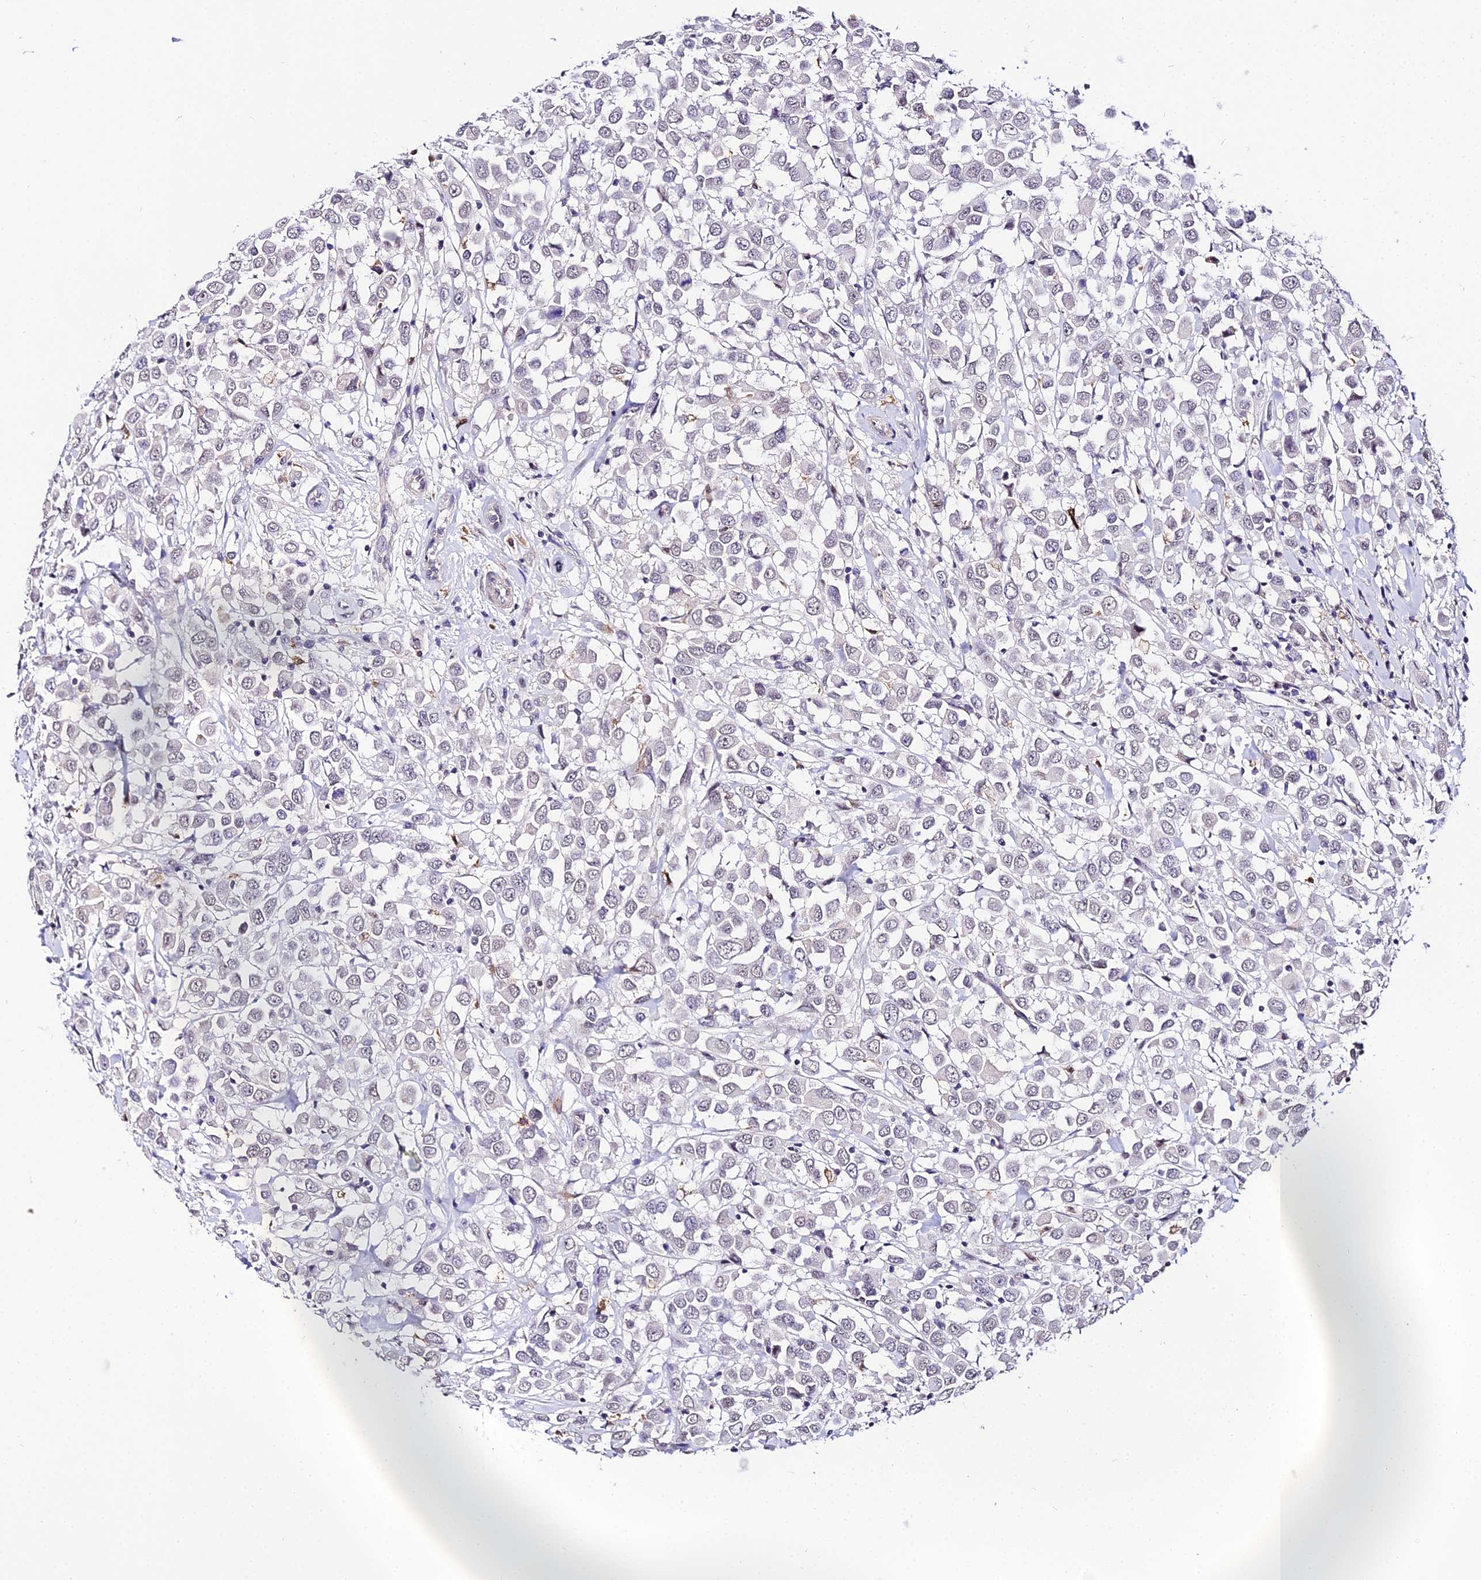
{"staining": {"intensity": "negative", "quantity": "none", "location": "none"}, "tissue": "breast cancer", "cell_type": "Tumor cells", "image_type": "cancer", "snomed": [{"axis": "morphology", "description": "Duct carcinoma"}, {"axis": "topography", "description": "Breast"}], "caption": "This is a photomicrograph of immunohistochemistry (IHC) staining of breast cancer (intraductal carcinoma), which shows no positivity in tumor cells. Nuclei are stained in blue.", "gene": "POLR2I", "patient": {"sex": "female", "age": 61}}